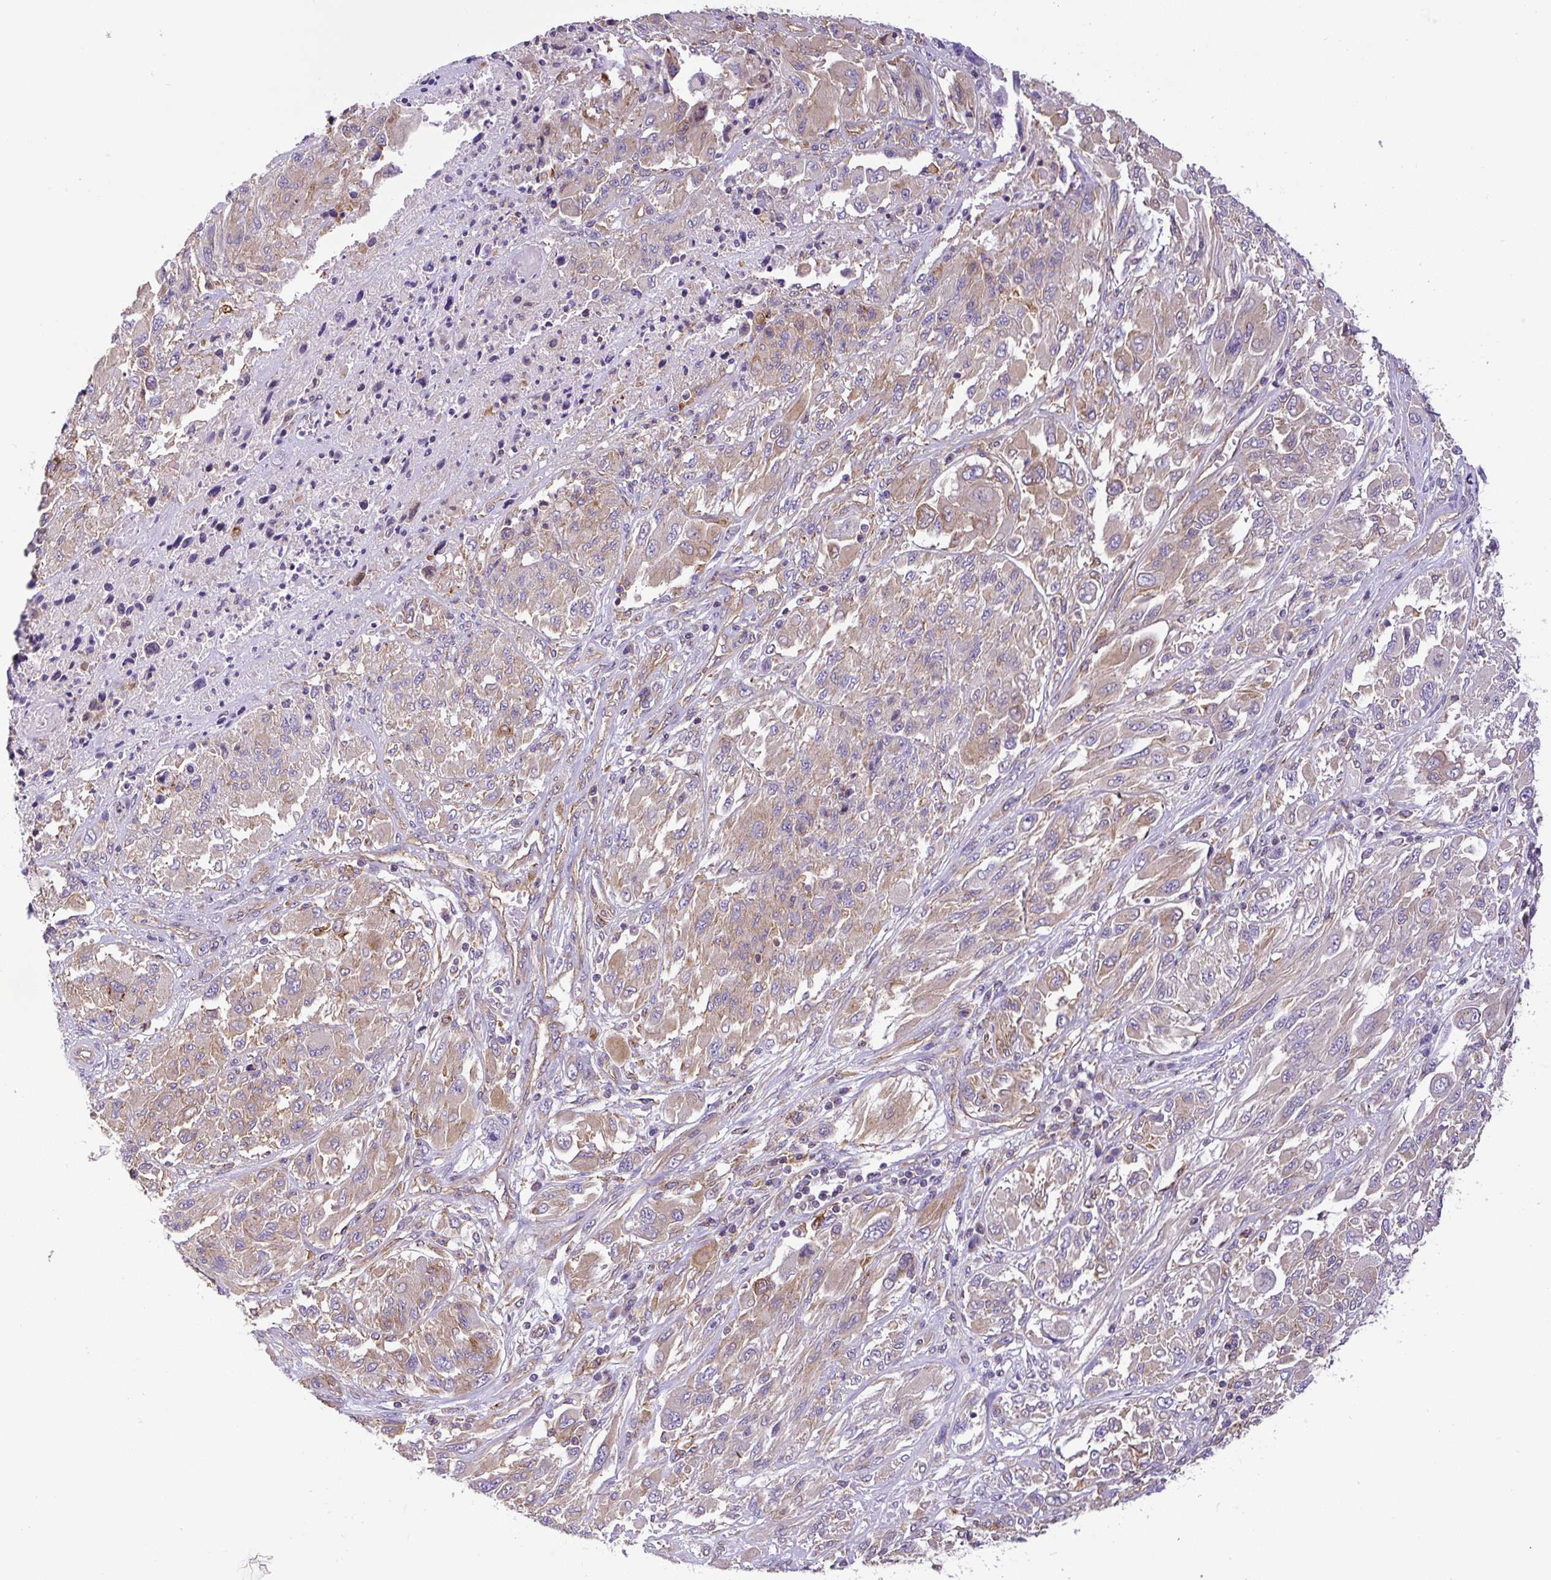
{"staining": {"intensity": "weak", "quantity": "25%-75%", "location": "cytoplasmic/membranous"}, "tissue": "melanoma", "cell_type": "Tumor cells", "image_type": "cancer", "snomed": [{"axis": "morphology", "description": "Malignant melanoma, NOS"}, {"axis": "topography", "description": "Skin"}], "caption": "The photomicrograph shows immunohistochemical staining of malignant melanoma. There is weak cytoplasmic/membranous expression is appreciated in approximately 25%-75% of tumor cells.", "gene": "DCTN1", "patient": {"sex": "female", "age": 91}}